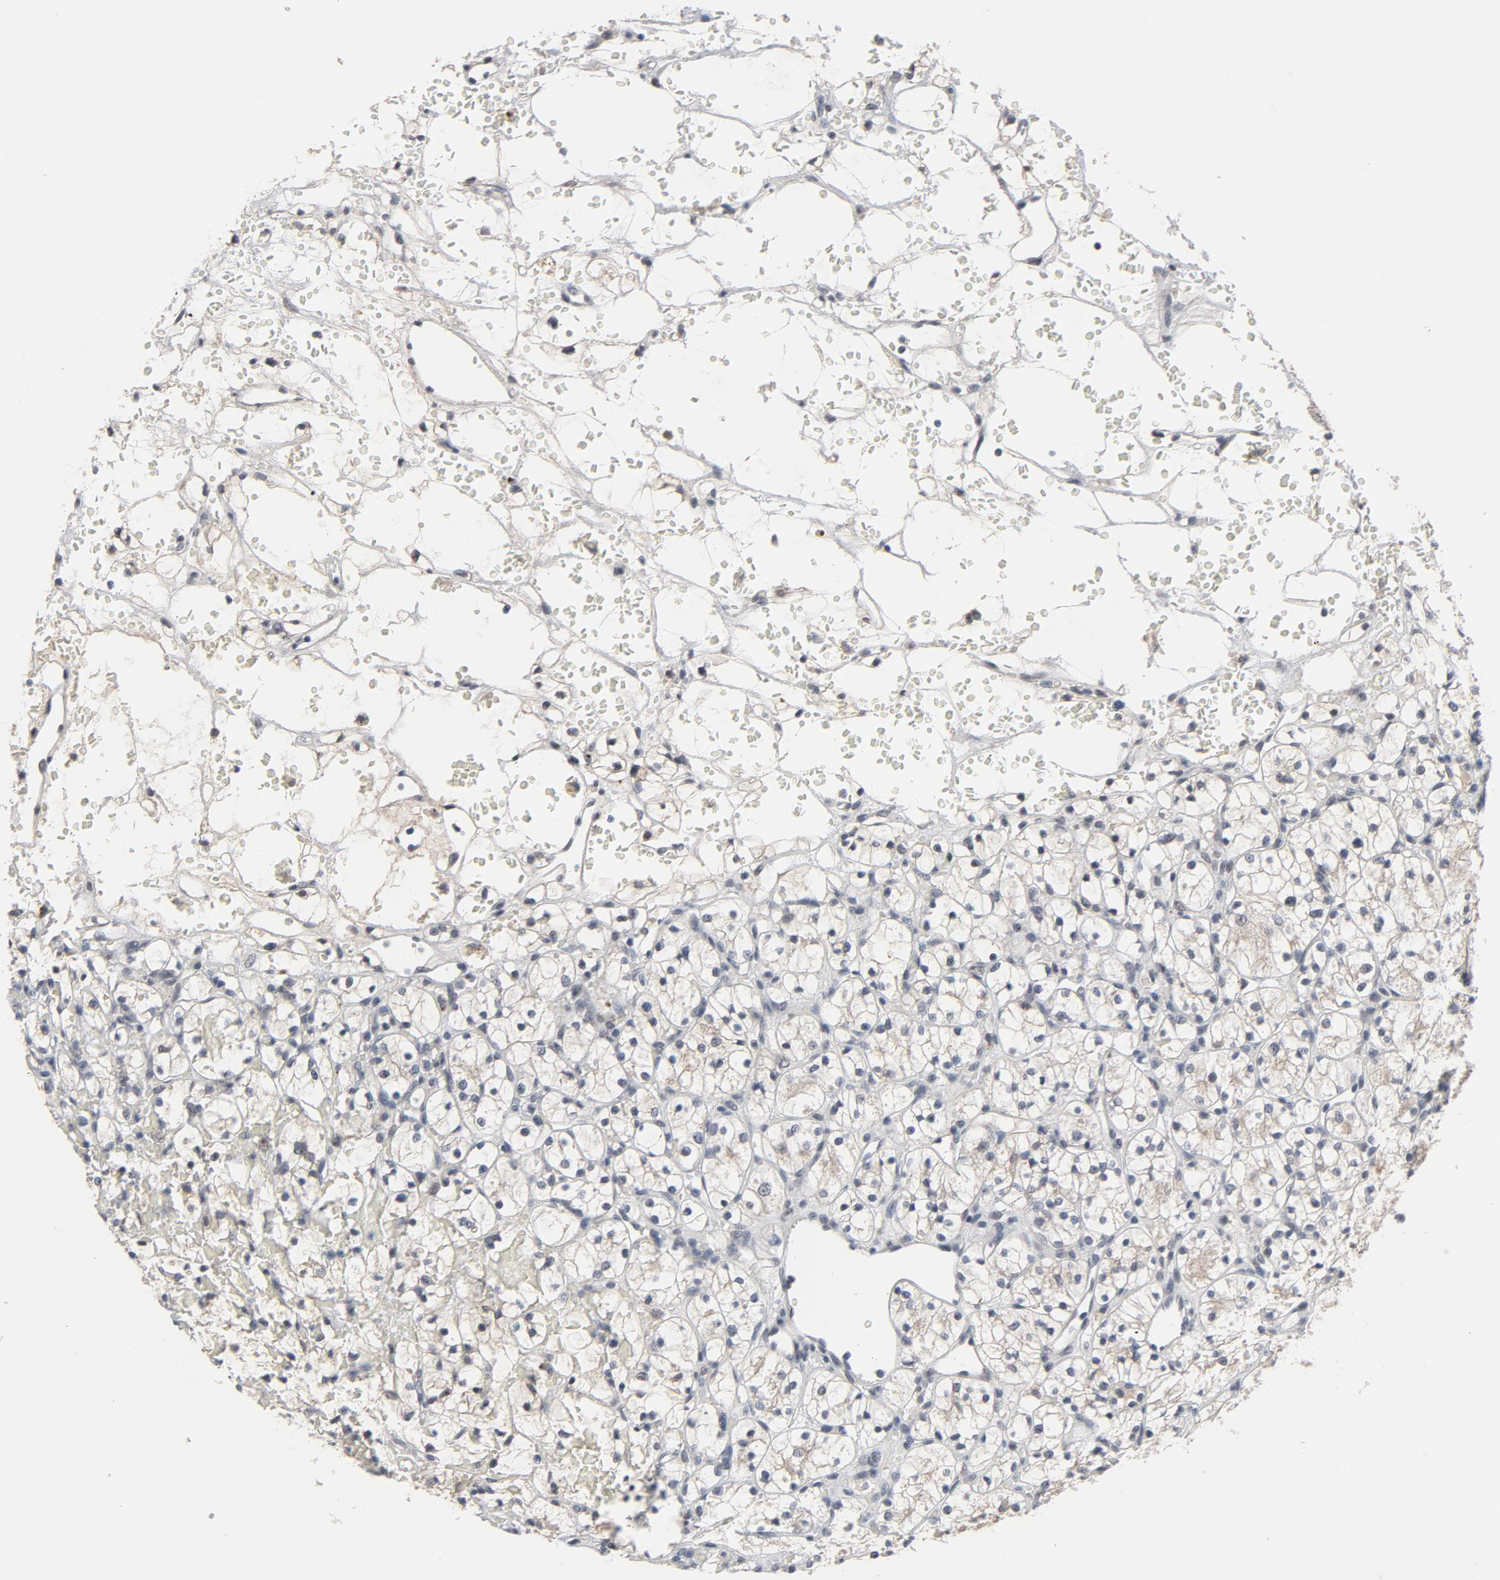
{"staining": {"intensity": "negative", "quantity": "none", "location": "none"}, "tissue": "renal cancer", "cell_type": "Tumor cells", "image_type": "cancer", "snomed": [{"axis": "morphology", "description": "Adenocarcinoma, NOS"}, {"axis": "topography", "description": "Kidney"}], "caption": "Photomicrograph shows no protein staining in tumor cells of renal cancer tissue. Nuclei are stained in blue.", "gene": "MT3", "patient": {"sex": "female", "age": 60}}